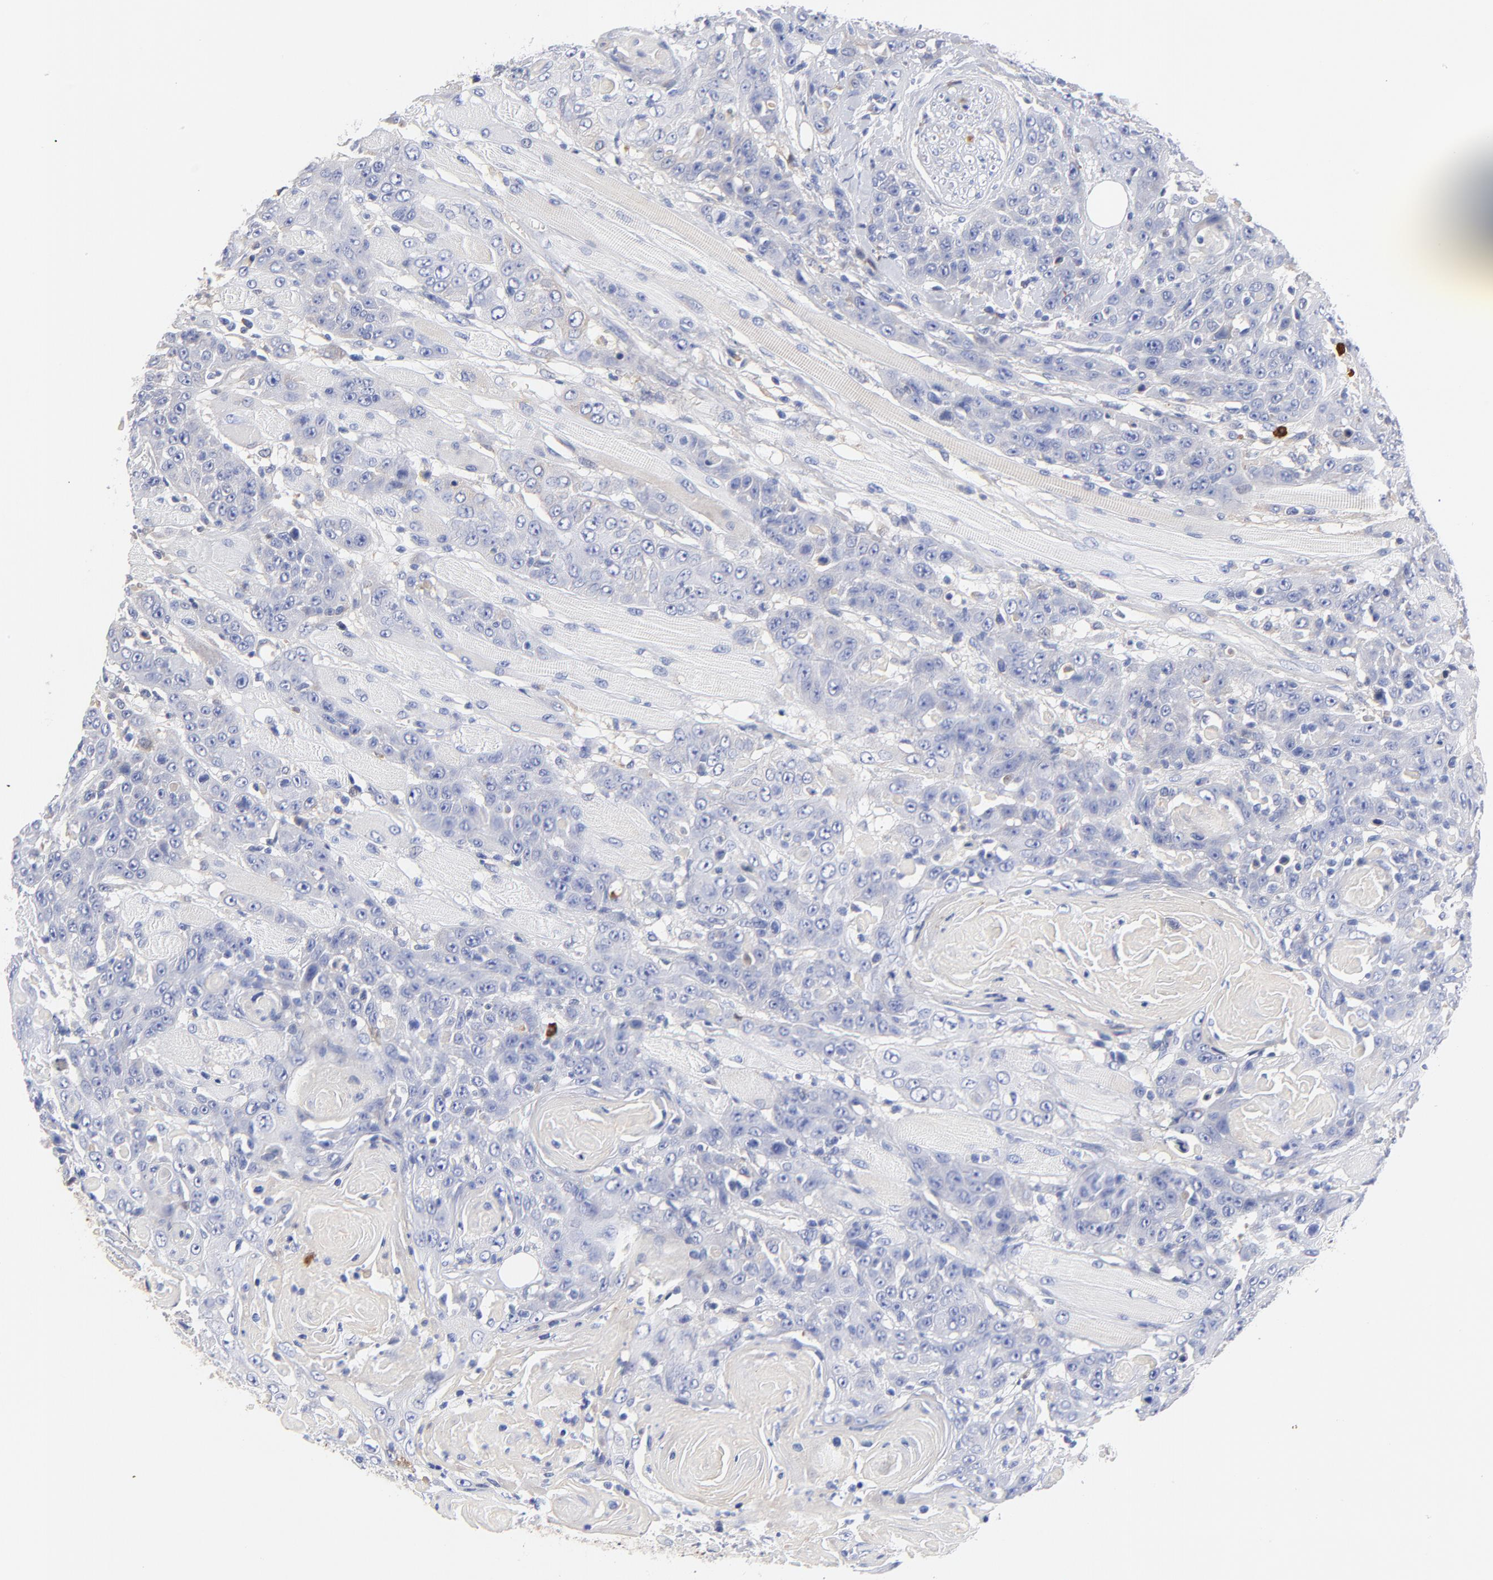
{"staining": {"intensity": "negative", "quantity": "none", "location": "none"}, "tissue": "head and neck cancer", "cell_type": "Tumor cells", "image_type": "cancer", "snomed": [{"axis": "morphology", "description": "Squamous cell carcinoma, NOS"}, {"axis": "topography", "description": "Head-Neck"}], "caption": "Immunohistochemistry (IHC) of human squamous cell carcinoma (head and neck) reveals no positivity in tumor cells.", "gene": "IGLV3-10", "patient": {"sex": "female", "age": 84}}